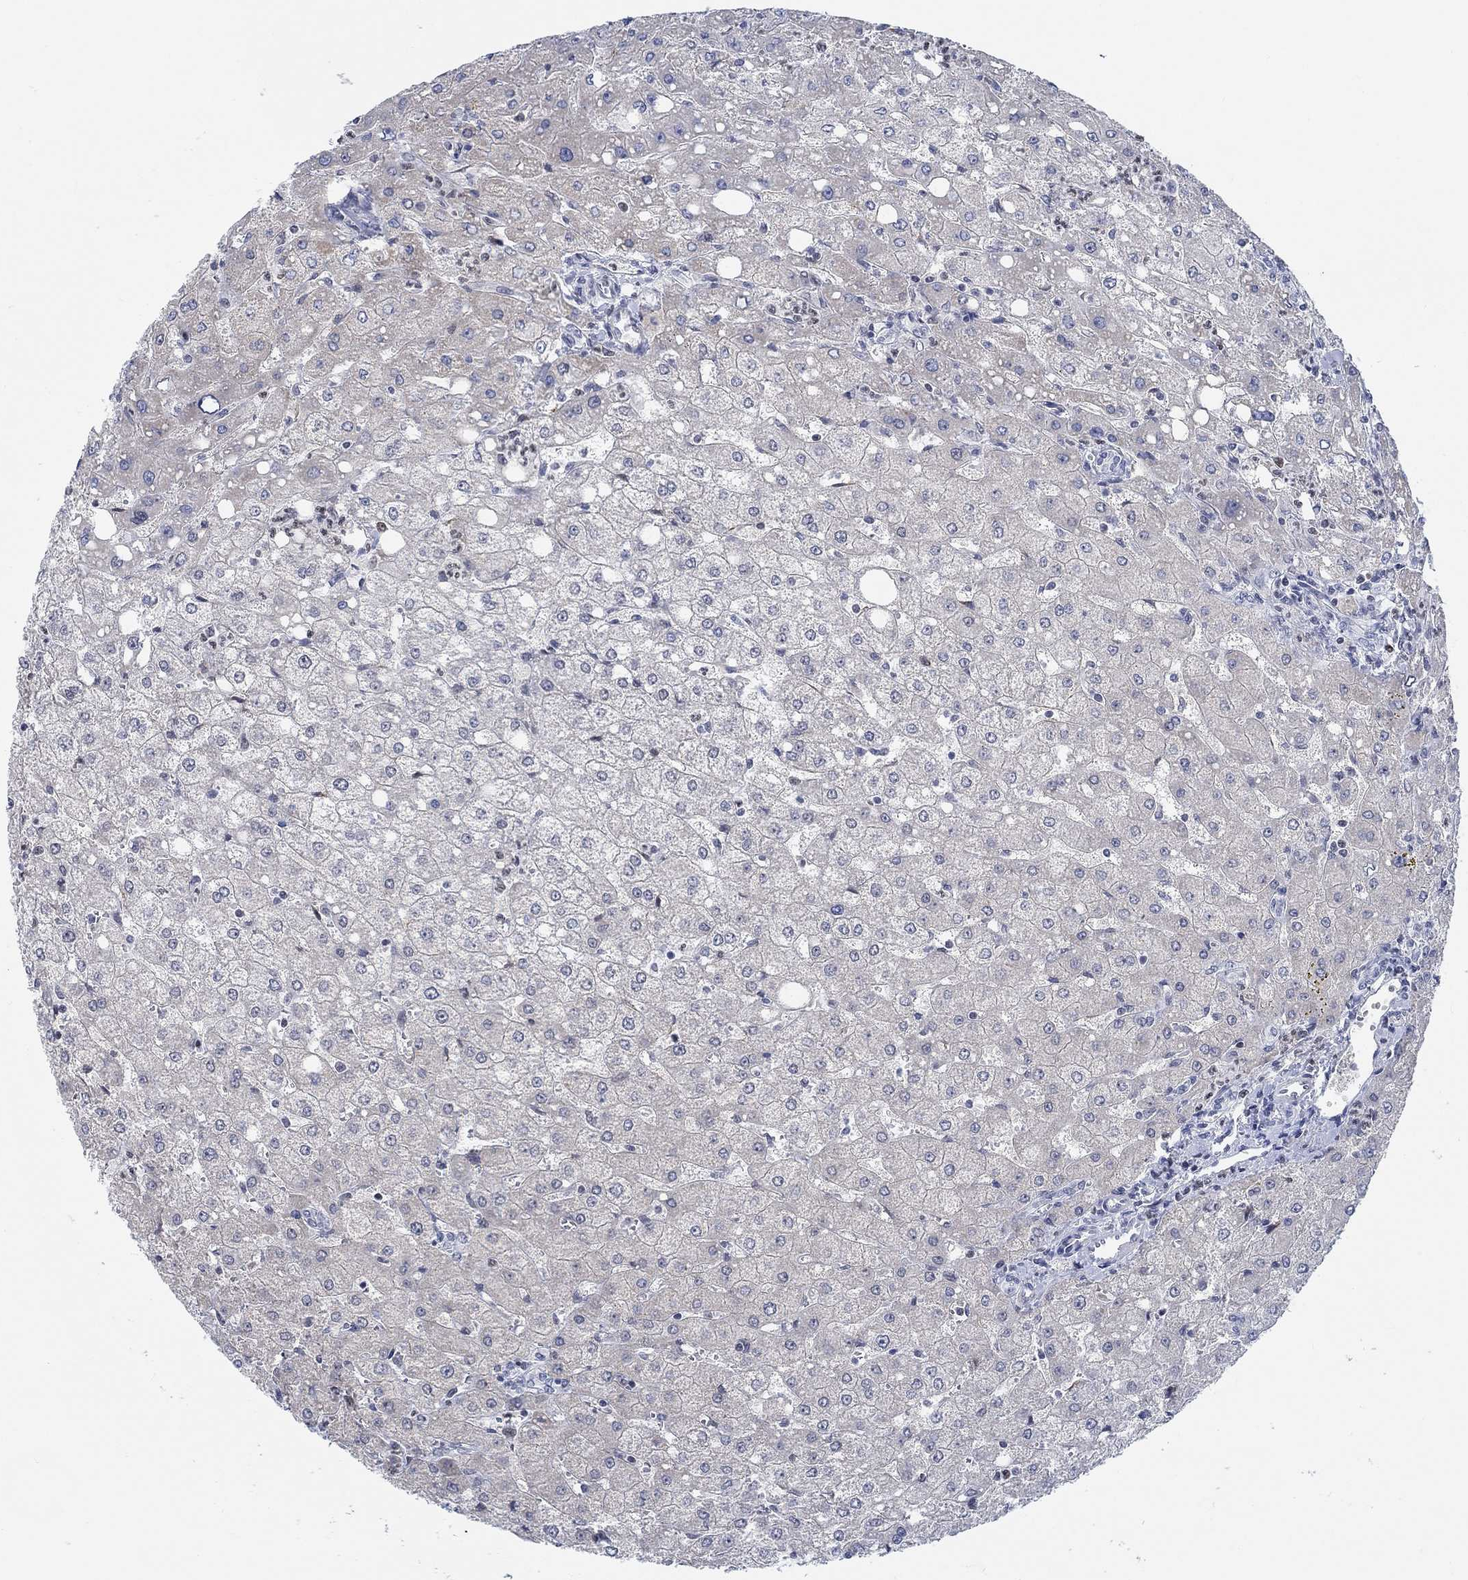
{"staining": {"intensity": "negative", "quantity": "none", "location": "none"}, "tissue": "liver", "cell_type": "Cholangiocytes", "image_type": "normal", "snomed": [{"axis": "morphology", "description": "Normal tissue, NOS"}, {"axis": "topography", "description": "Liver"}], "caption": "The micrograph demonstrates no significant expression in cholangiocytes of liver. Nuclei are stained in blue.", "gene": "KCNH8", "patient": {"sex": "female", "age": 53}}